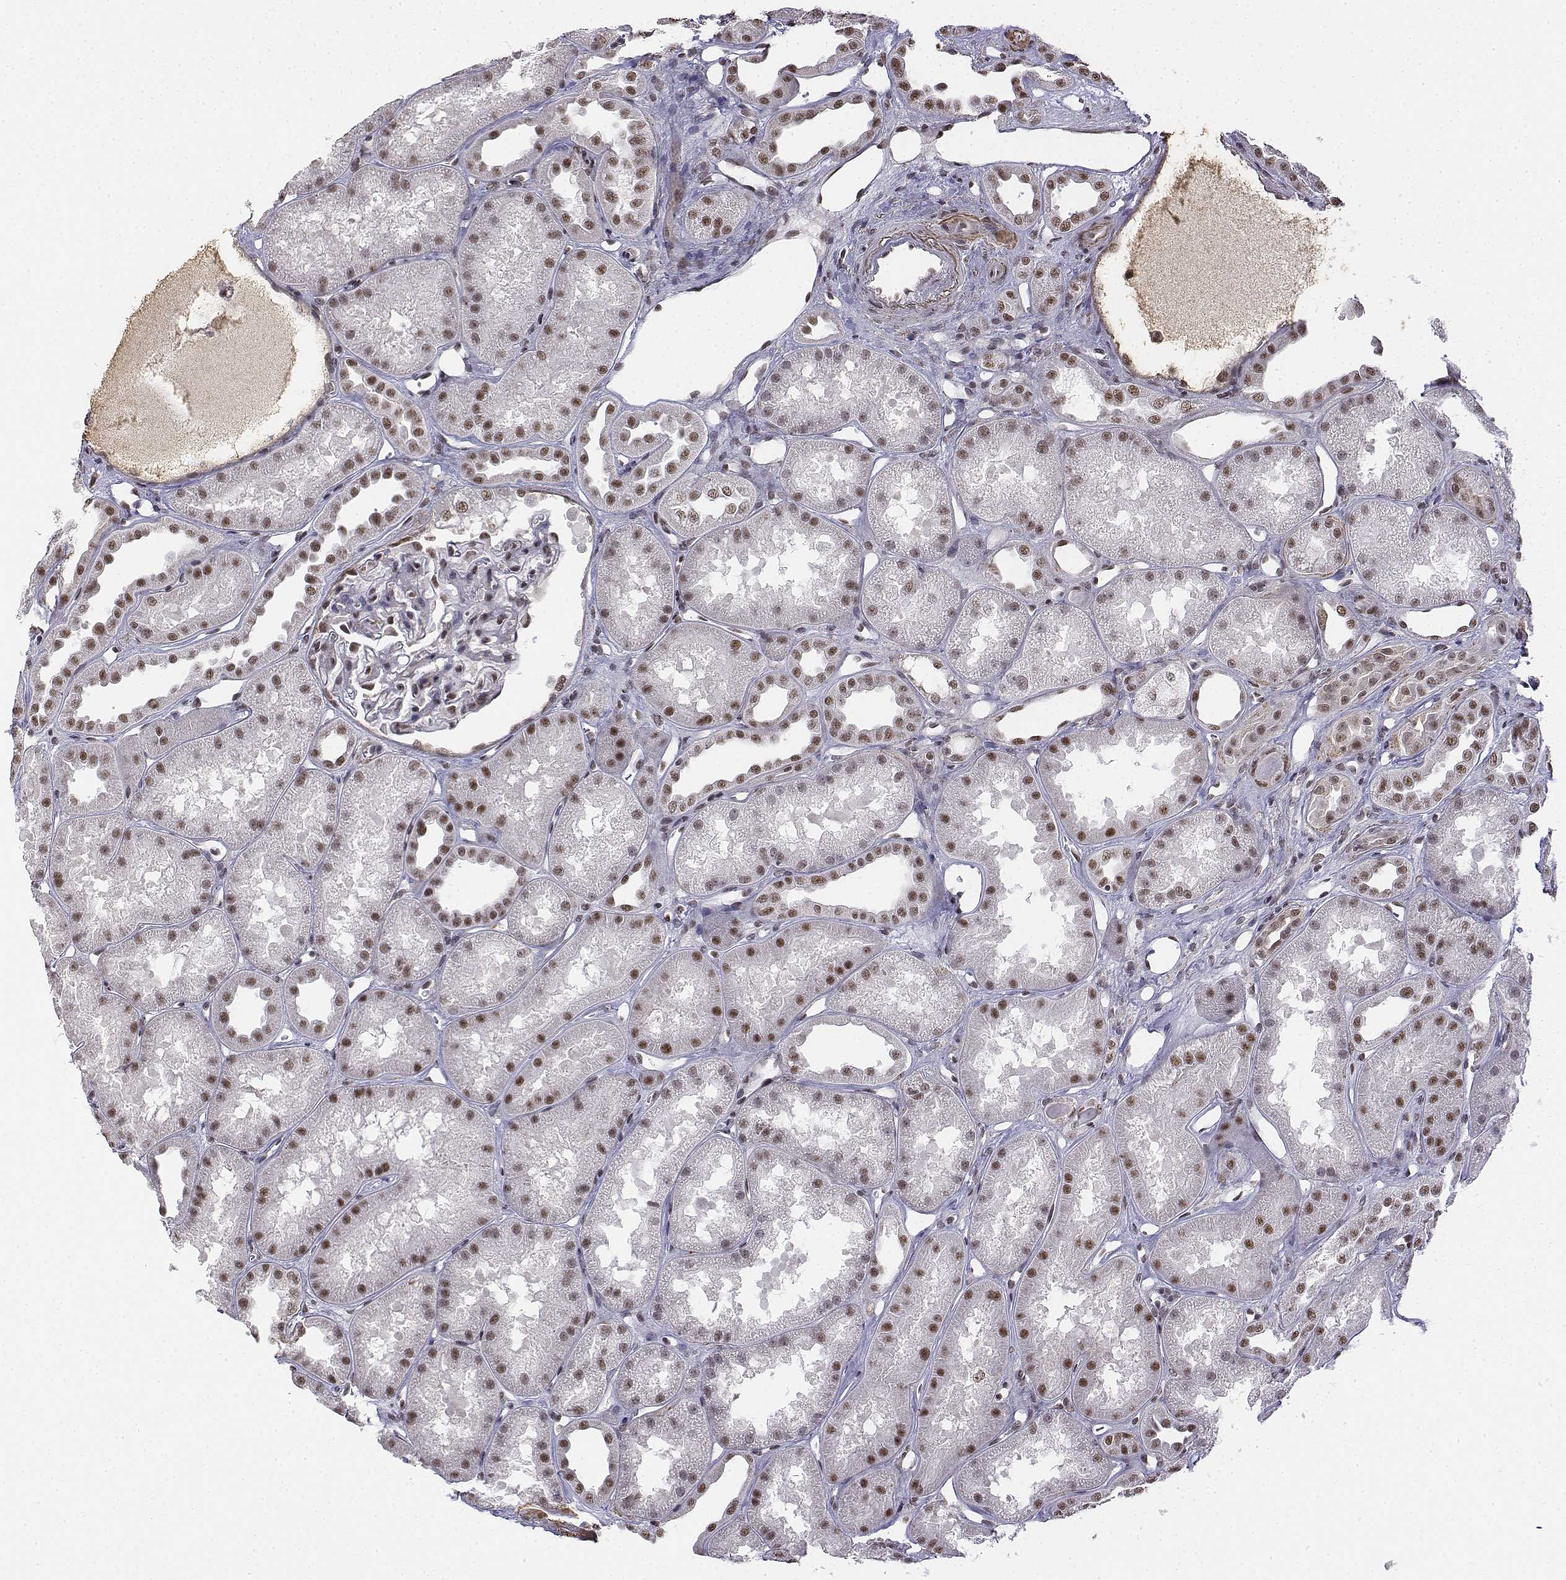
{"staining": {"intensity": "moderate", "quantity": "25%-75%", "location": "nuclear"}, "tissue": "kidney", "cell_type": "Cells in glomeruli", "image_type": "normal", "snomed": [{"axis": "morphology", "description": "Normal tissue, NOS"}, {"axis": "topography", "description": "Kidney"}], "caption": "Immunohistochemical staining of normal kidney displays moderate nuclear protein staining in approximately 25%-75% of cells in glomeruli.", "gene": "SETD1A", "patient": {"sex": "male", "age": 61}}